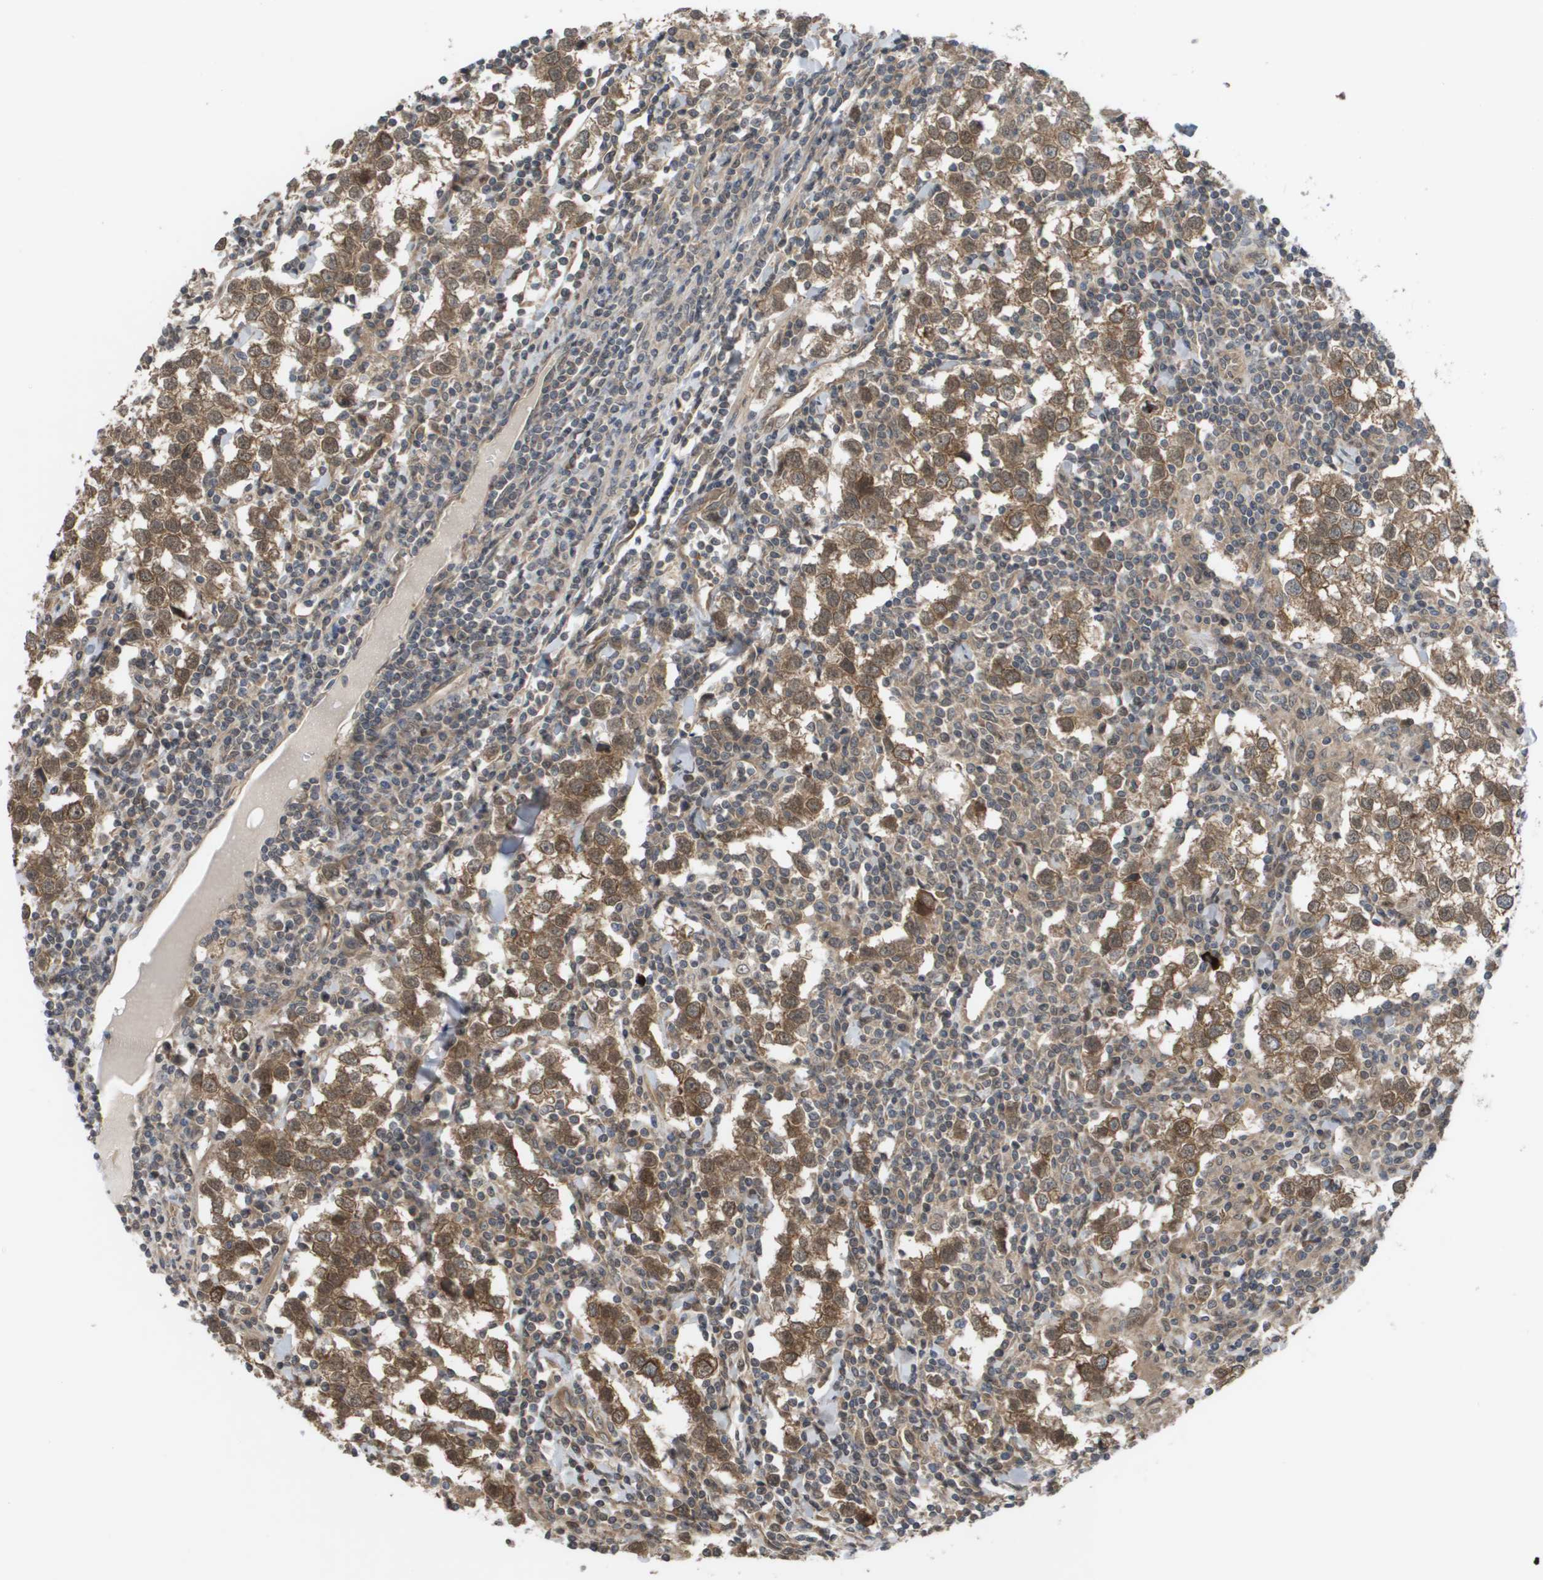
{"staining": {"intensity": "moderate", "quantity": ">75%", "location": "cytoplasmic/membranous,nuclear"}, "tissue": "testis cancer", "cell_type": "Tumor cells", "image_type": "cancer", "snomed": [{"axis": "morphology", "description": "Seminoma, NOS"}, {"axis": "morphology", "description": "Carcinoma, Embryonal, NOS"}, {"axis": "topography", "description": "Testis"}], "caption": "Testis seminoma stained with DAB IHC displays medium levels of moderate cytoplasmic/membranous and nuclear expression in approximately >75% of tumor cells.", "gene": "CTPS2", "patient": {"sex": "male", "age": 36}}